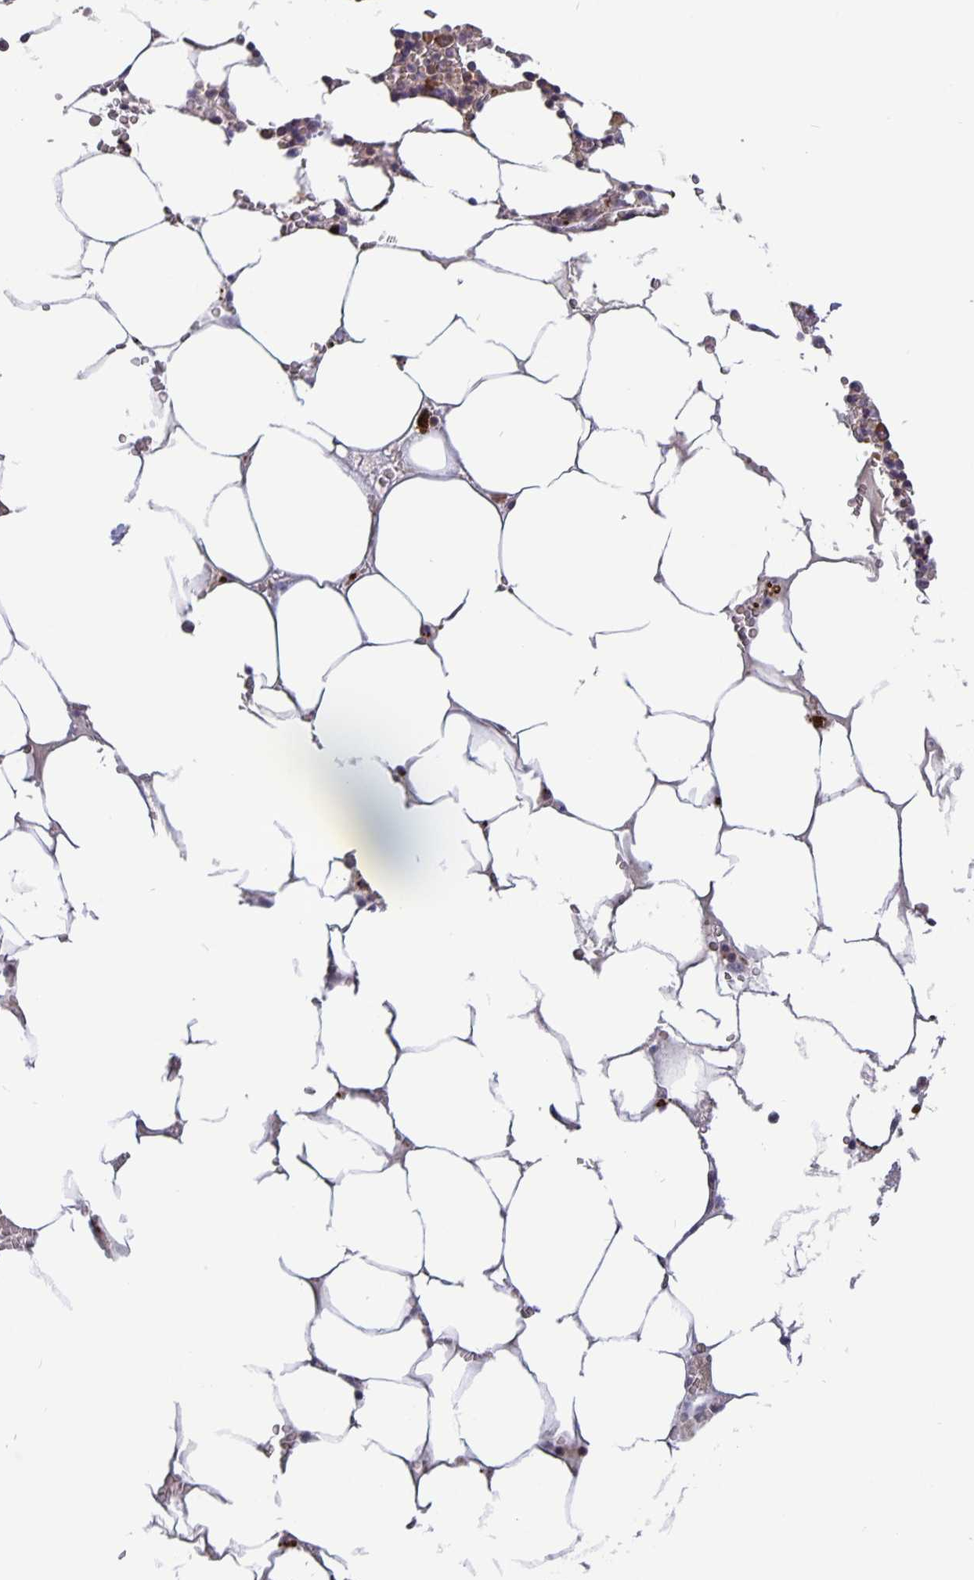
{"staining": {"intensity": "moderate", "quantity": "<25%", "location": "cytoplasmic/membranous"}, "tissue": "bone marrow", "cell_type": "Hematopoietic cells", "image_type": "normal", "snomed": [{"axis": "morphology", "description": "Normal tissue, NOS"}, {"axis": "topography", "description": "Bone marrow"}], "caption": "Immunohistochemistry (DAB (3,3'-diaminobenzidine)) staining of benign bone marrow demonstrates moderate cytoplasmic/membranous protein positivity in about <25% of hematopoietic cells. (DAB = brown stain, brightfield microscopy at high magnification).", "gene": "FEM1C", "patient": {"sex": "male", "age": 64}}